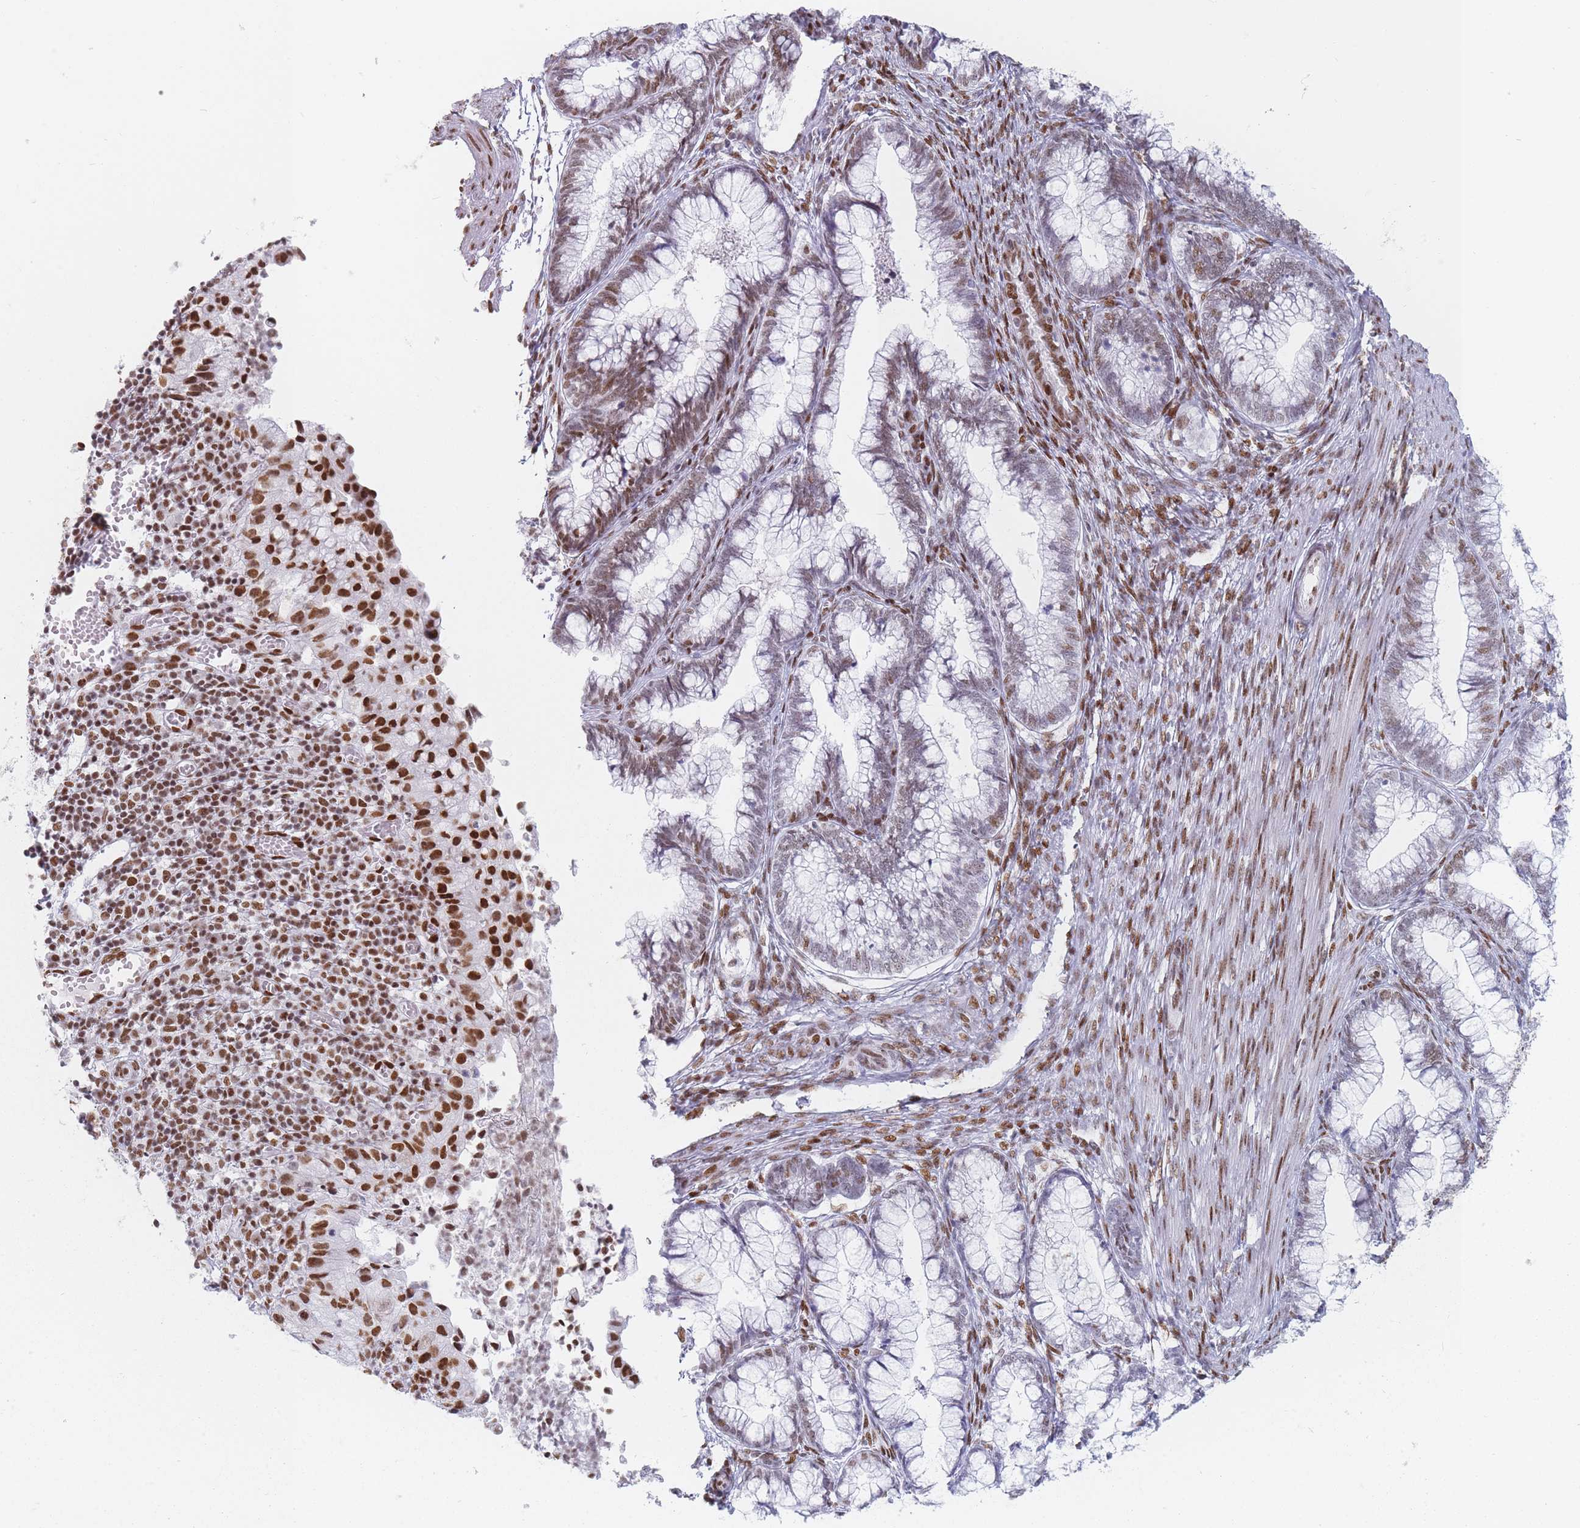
{"staining": {"intensity": "moderate", "quantity": "25%-75%", "location": "nuclear"}, "tissue": "cervical cancer", "cell_type": "Tumor cells", "image_type": "cancer", "snomed": [{"axis": "morphology", "description": "Adenocarcinoma, NOS"}, {"axis": "topography", "description": "Cervix"}], "caption": "This photomicrograph shows cervical cancer stained with IHC to label a protein in brown. The nuclear of tumor cells show moderate positivity for the protein. Nuclei are counter-stained blue.", "gene": "SAFB2", "patient": {"sex": "female", "age": 44}}